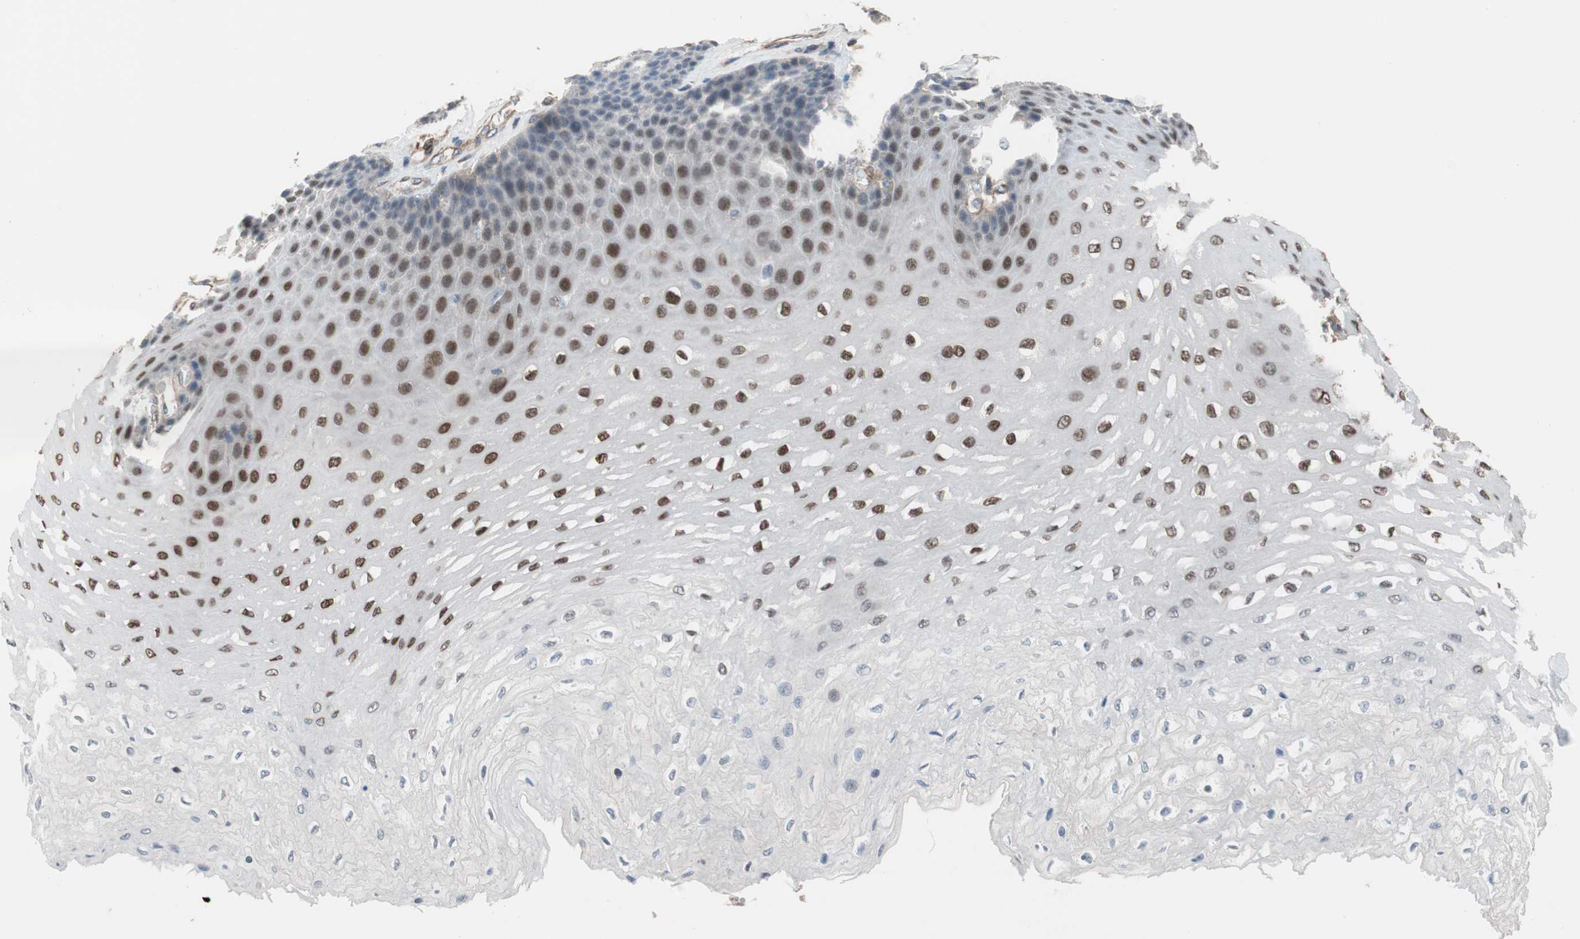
{"staining": {"intensity": "strong", "quantity": "25%-75%", "location": "nuclear"}, "tissue": "esophagus", "cell_type": "Squamous epithelial cells", "image_type": "normal", "snomed": [{"axis": "morphology", "description": "Normal tissue, NOS"}, {"axis": "topography", "description": "Esophagus"}], "caption": "Immunohistochemistry image of unremarkable human esophagus stained for a protein (brown), which shows high levels of strong nuclear expression in about 25%-75% of squamous epithelial cells.", "gene": "GRHL1", "patient": {"sex": "female", "age": 72}}